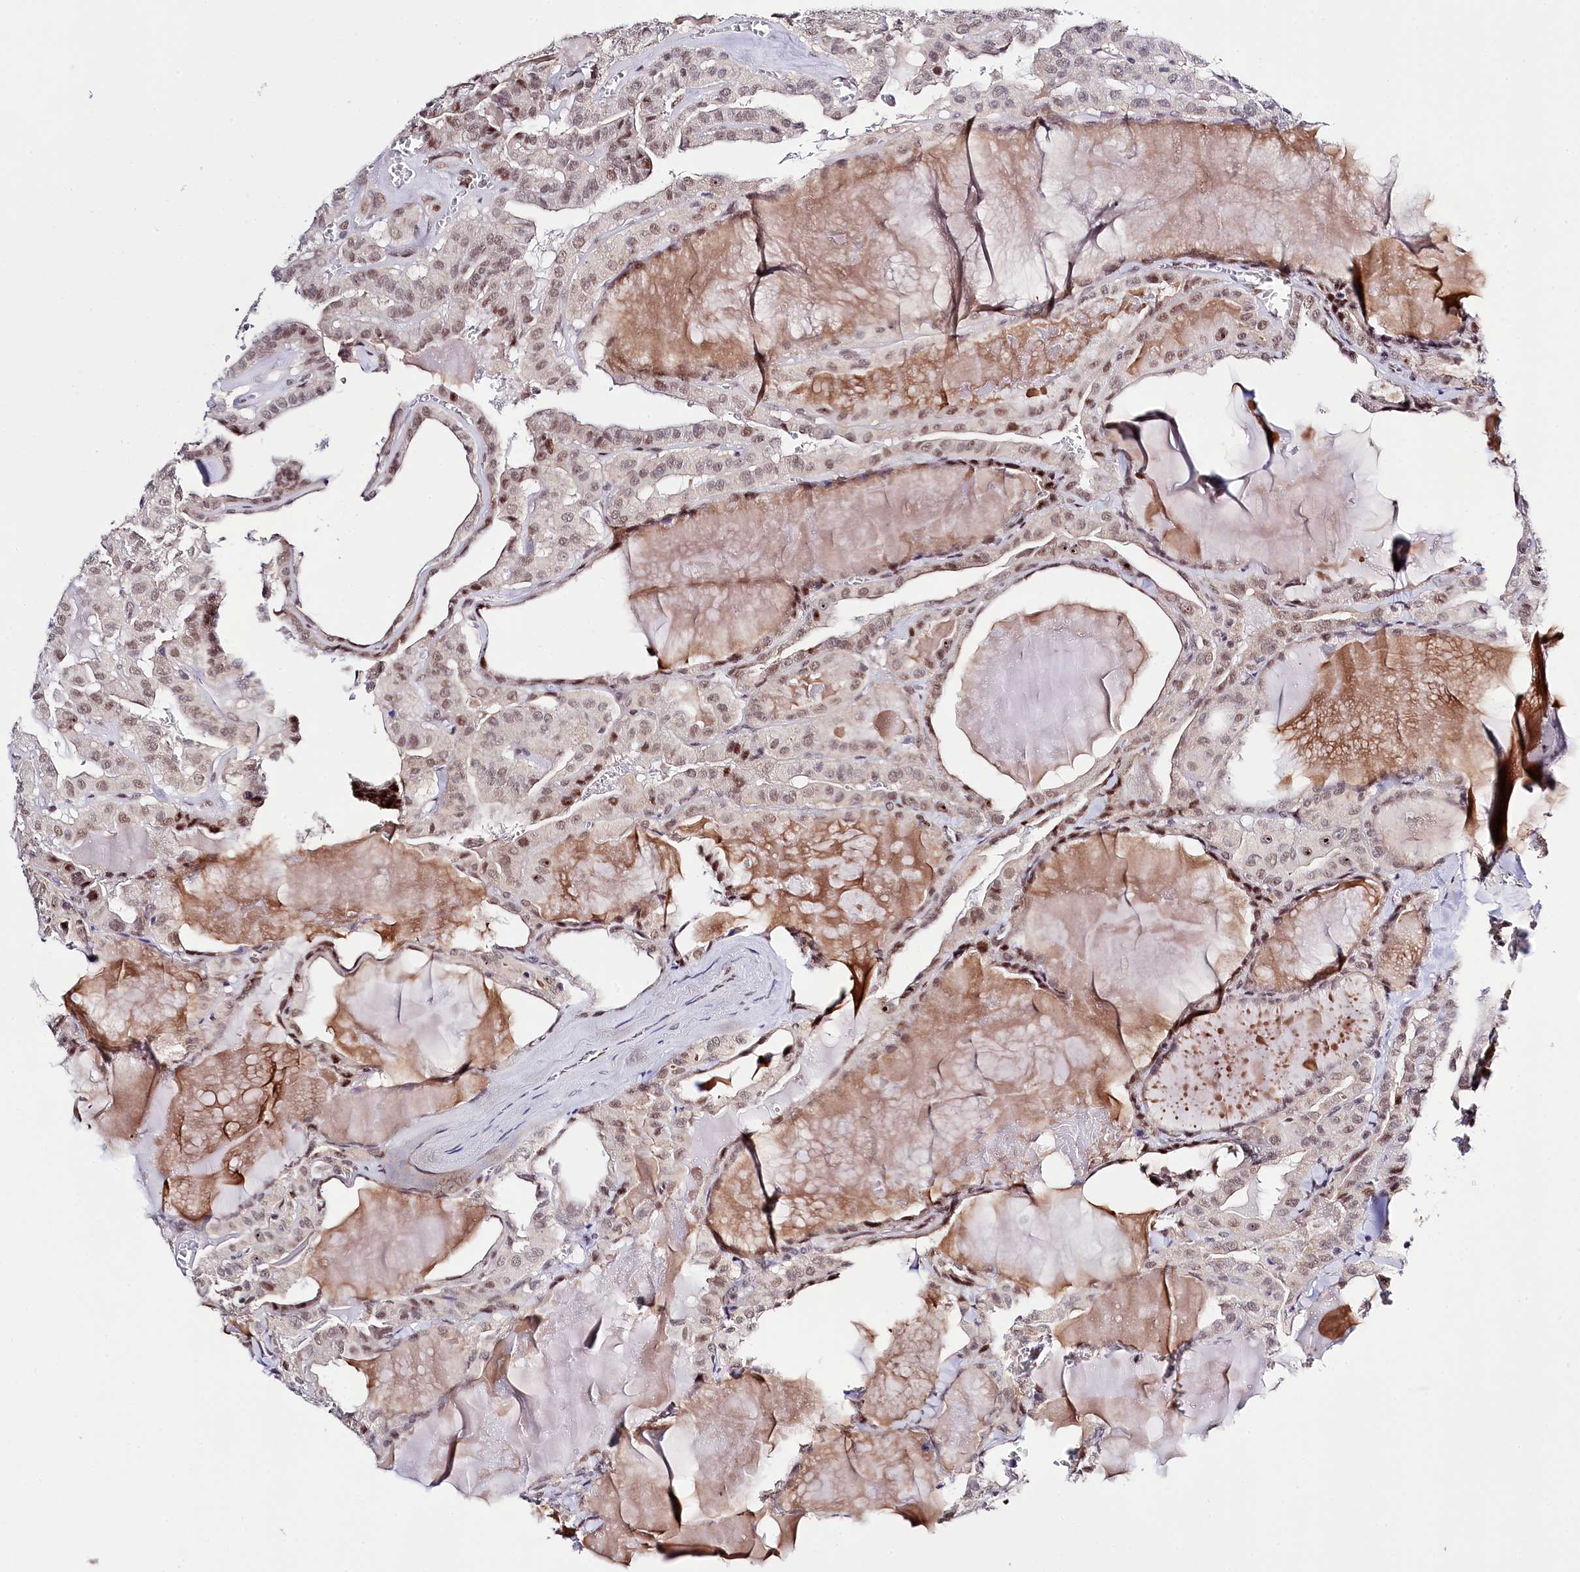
{"staining": {"intensity": "moderate", "quantity": ">75%", "location": "nuclear"}, "tissue": "thyroid cancer", "cell_type": "Tumor cells", "image_type": "cancer", "snomed": [{"axis": "morphology", "description": "Papillary adenocarcinoma, NOS"}, {"axis": "topography", "description": "Thyroid gland"}], "caption": "An image of papillary adenocarcinoma (thyroid) stained for a protein shows moderate nuclear brown staining in tumor cells.", "gene": "SPATS2", "patient": {"sex": "male", "age": 52}}